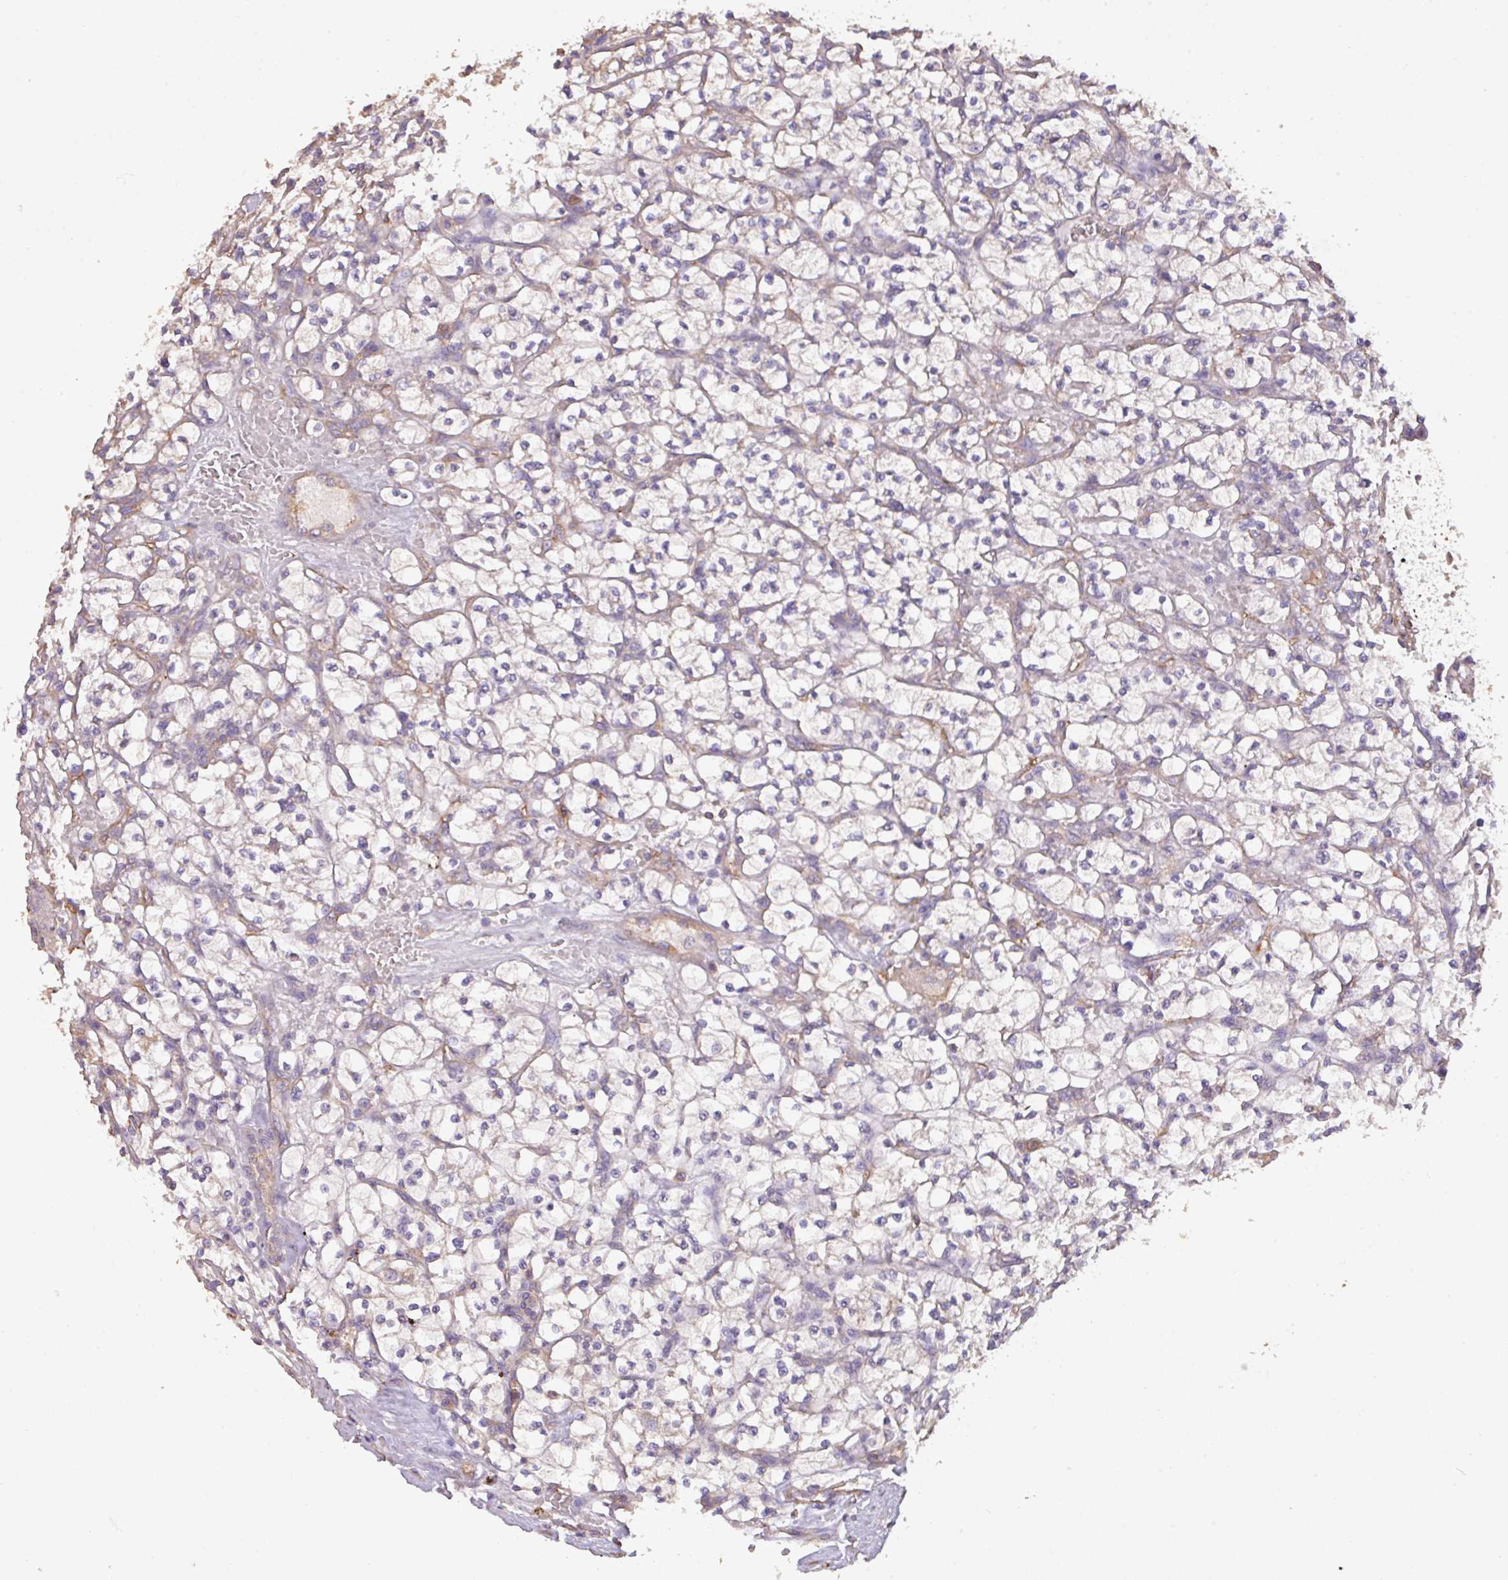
{"staining": {"intensity": "negative", "quantity": "none", "location": "none"}, "tissue": "renal cancer", "cell_type": "Tumor cells", "image_type": "cancer", "snomed": [{"axis": "morphology", "description": "Adenocarcinoma, NOS"}, {"axis": "topography", "description": "Kidney"}], "caption": "The immunohistochemistry (IHC) image has no significant positivity in tumor cells of renal adenocarcinoma tissue.", "gene": "CALML4", "patient": {"sex": "female", "age": 64}}